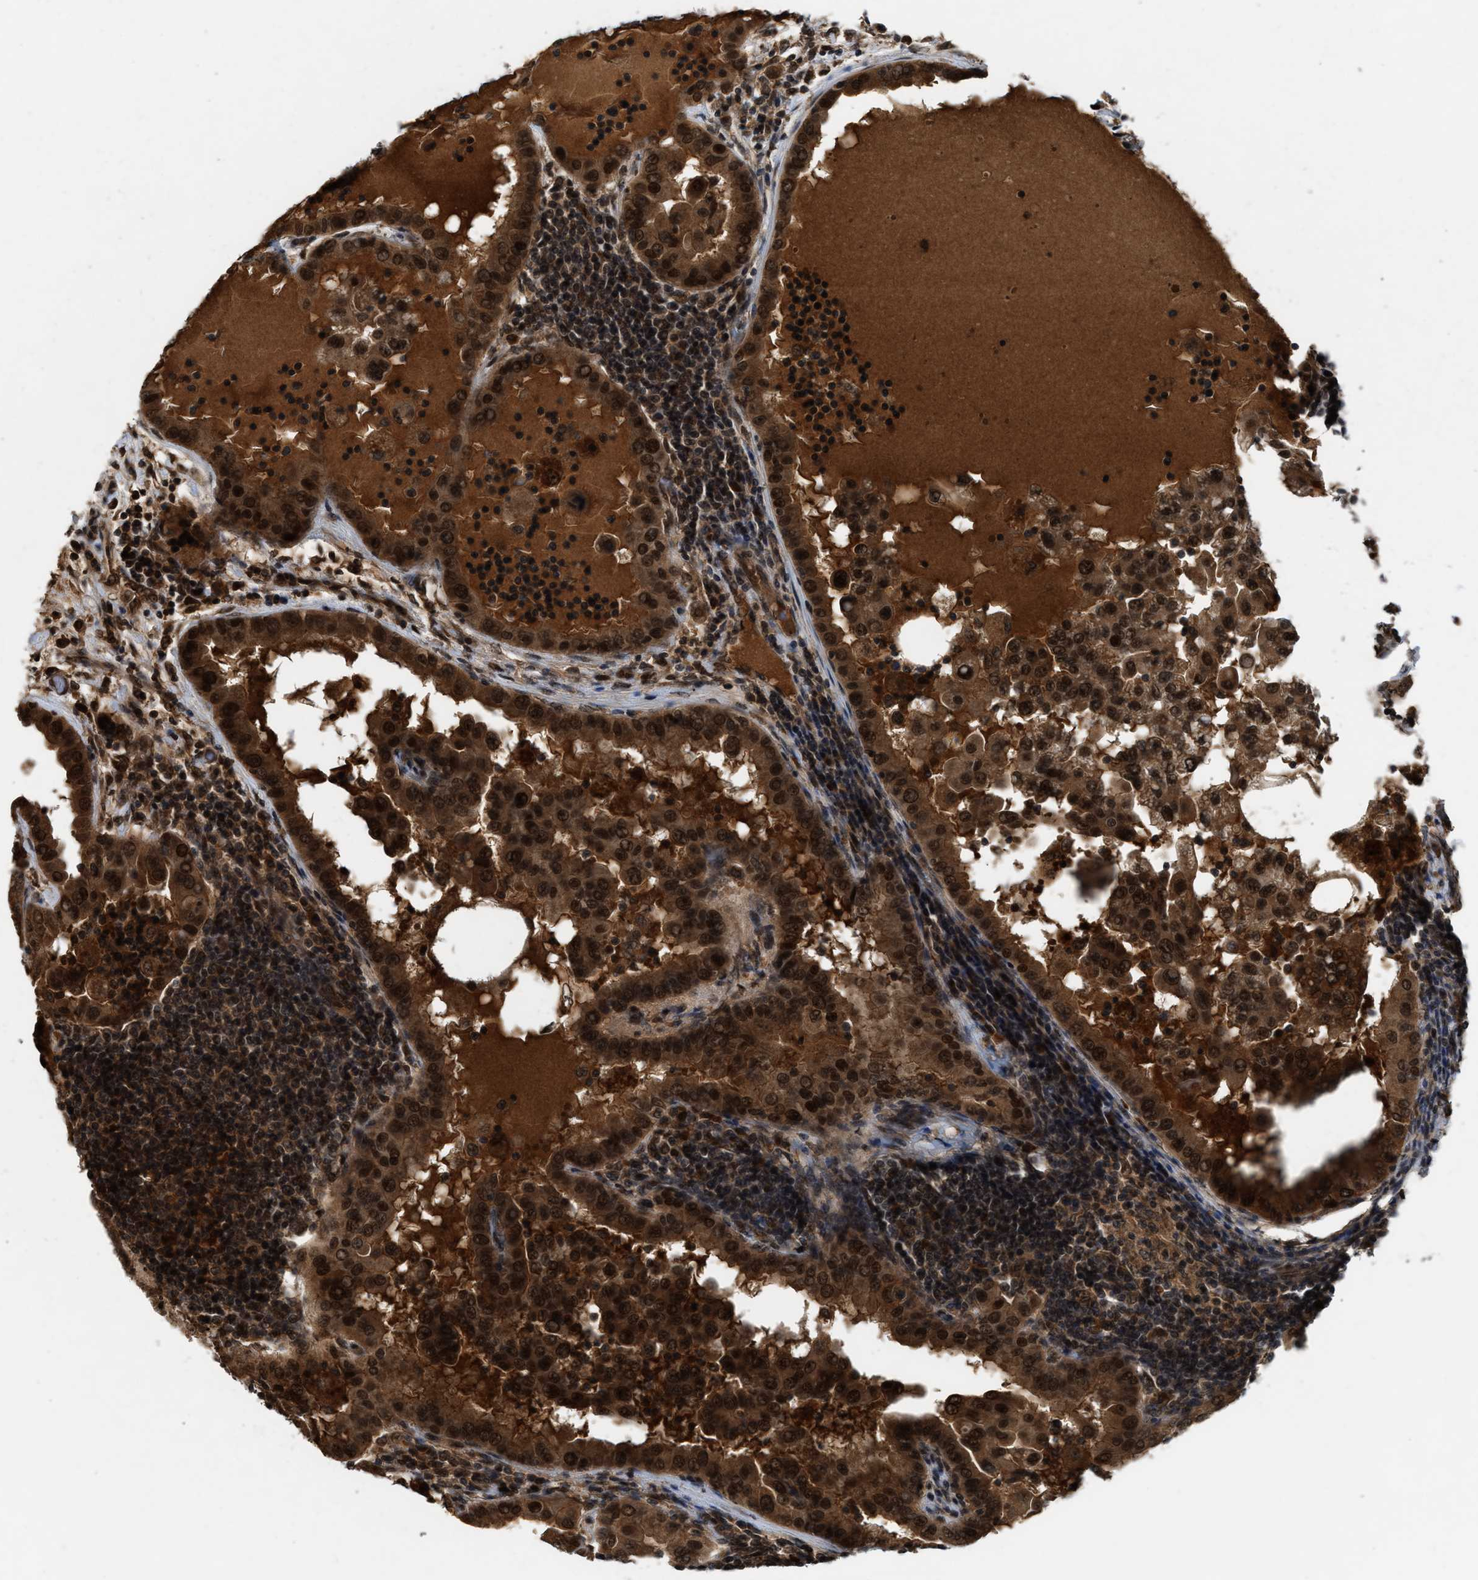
{"staining": {"intensity": "strong", "quantity": ">75%", "location": "cytoplasmic/membranous,nuclear"}, "tissue": "thyroid cancer", "cell_type": "Tumor cells", "image_type": "cancer", "snomed": [{"axis": "morphology", "description": "Papillary adenocarcinoma, NOS"}, {"axis": "topography", "description": "Thyroid gland"}], "caption": "Immunohistochemical staining of human thyroid cancer reveals strong cytoplasmic/membranous and nuclear protein positivity in about >75% of tumor cells.", "gene": "RUSC2", "patient": {"sex": "male", "age": 33}}